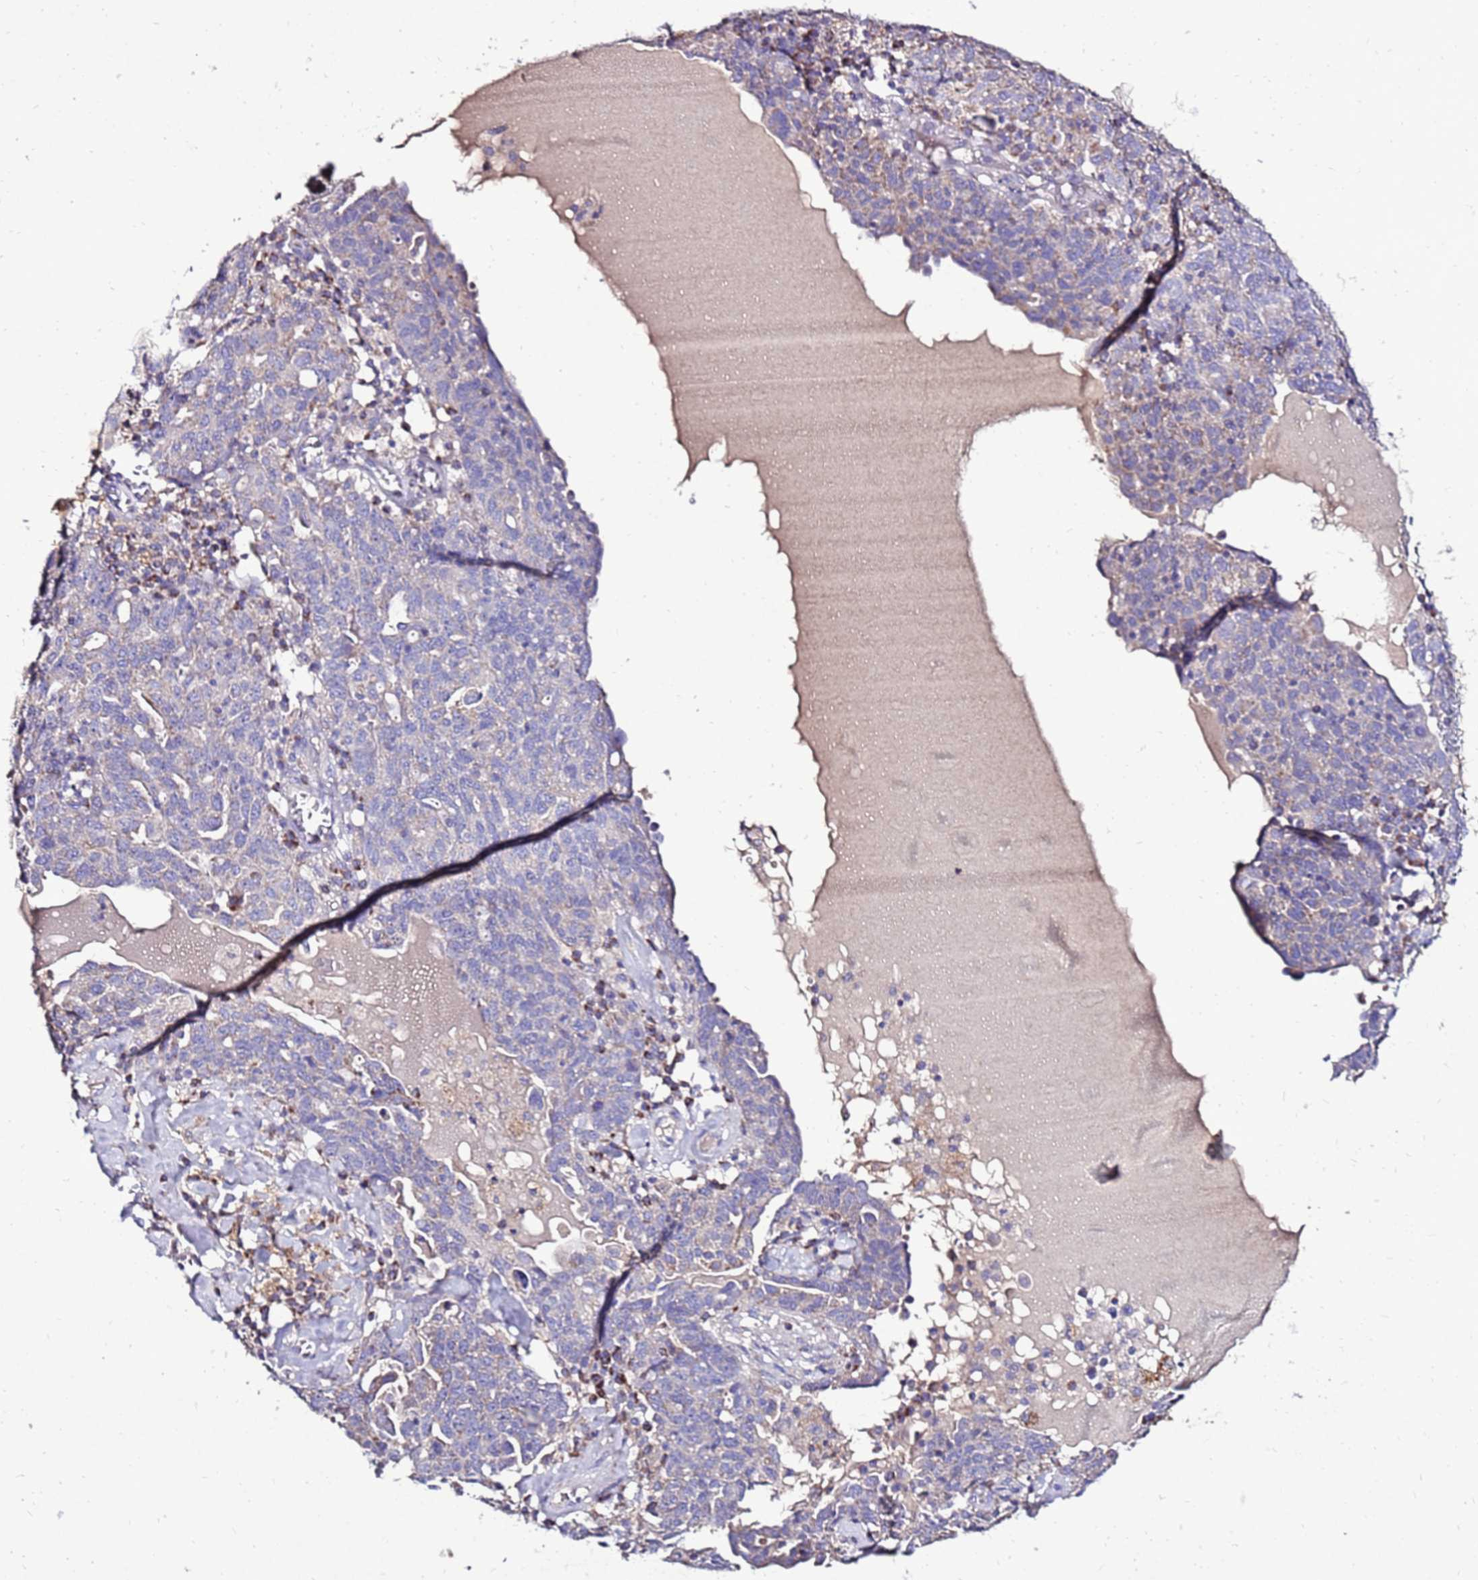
{"staining": {"intensity": "weak", "quantity": "<25%", "location": "cytoplasmic/membranous"}, "tissue": "ovarian cancer", "cell_type": "Tumor cells", "image_type": "cancer", "snomed": [{"axis": "morphology", "description": "Carcinoma, endometroid"}, {"axis": "topography", "description": "Ovary"}], "caption": "This image is of ovarian cancer stained with immunohistochemistry (IHC) to label a protein in brown with the nuclei are counter-stained blue. There is no positivity in tumor cells. (DAB (3,3'-diaminobenzidine) immunohistochemistry (IHC) visualized using brightfield microscopy, high magnification).", "gene": "TMEM106C", "patient": {"sex": "female", "age": 62}}